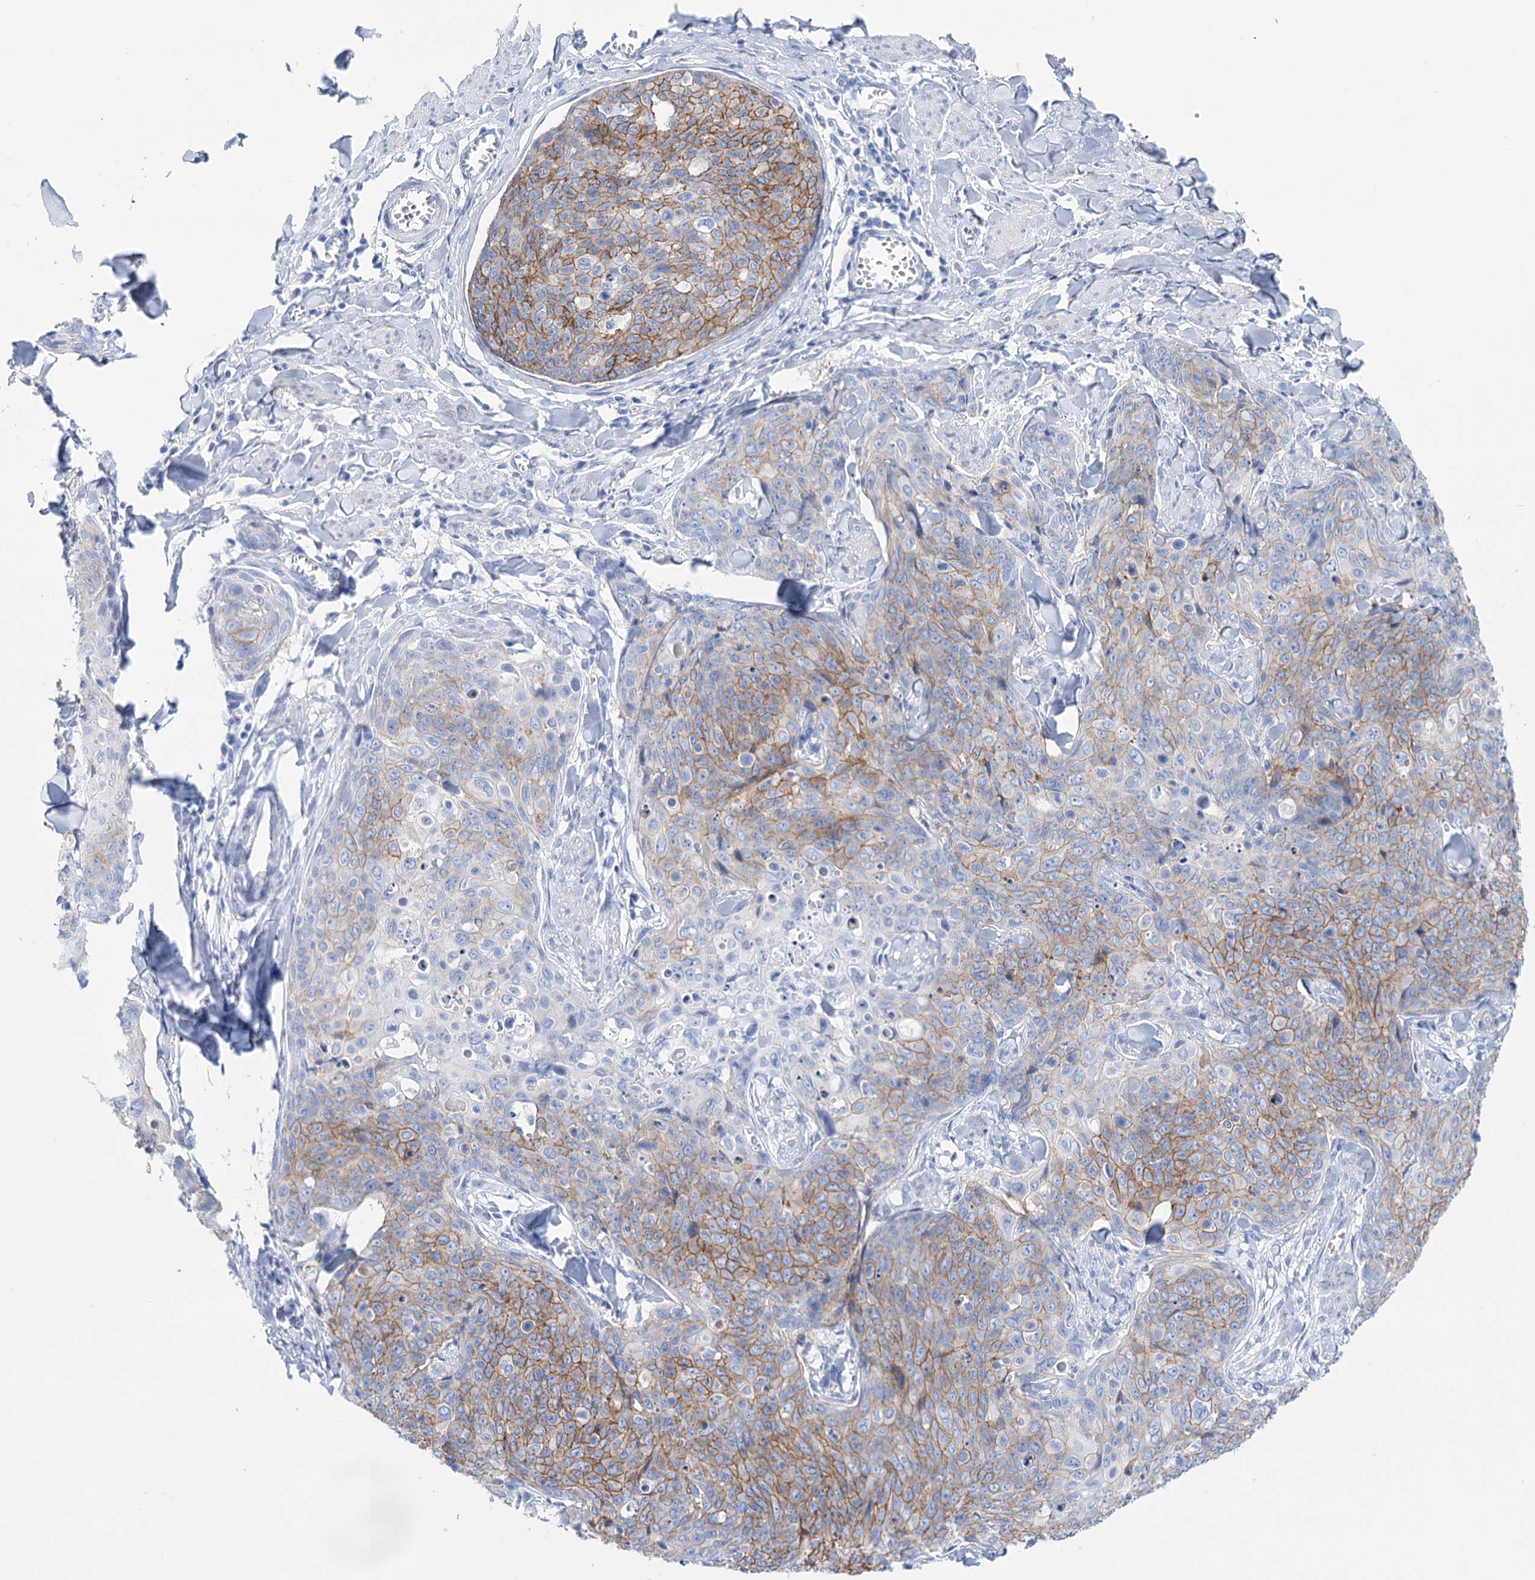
{"staining": {"intensity": "moderate", "quantity": ">75%", "location": "cytoplasmic/membranous"}, "tissue": "skin cancer", "cell_type": "Tumor cells", "image_type": "cancer", "snomed": [{"axis": "morphology", "description": "Squamous cell carcinoma, NOS"}, {"axis": "topography", "description": "Skin"}, {"axis": "topography", "description": "Vulva"}], "caption": "Moderate cytoplasmic/membranous positivity is appreciated in about >75% of tumor cells in skin cancer. (brown staining indicates protein expression, while blue staining denotes nuclei).", "gene": "YARS2", "patient": {"sex": "female", "age": 85}}